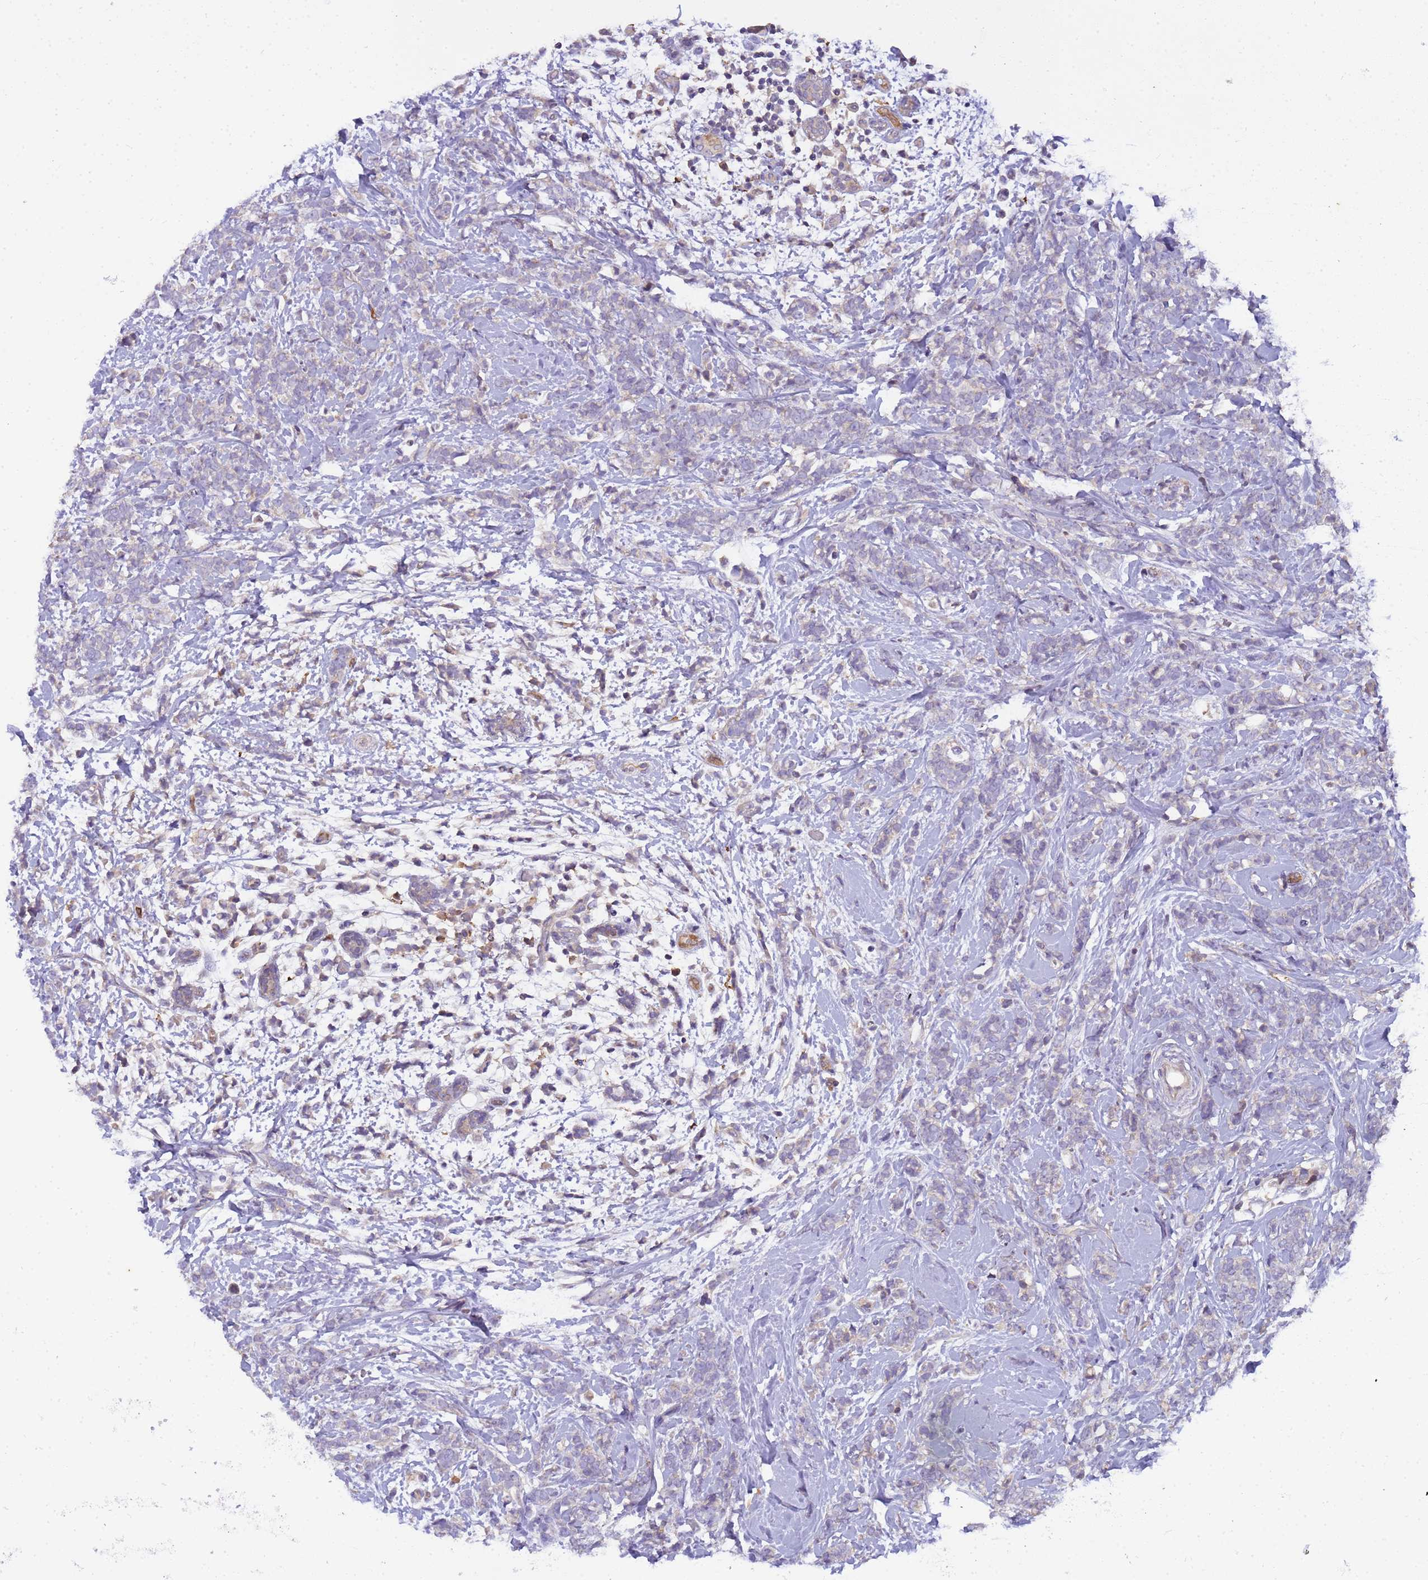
{"staining": {"intensity": "negative", "quantity": "none", "location": "none"}, "tissue": "breast cancer", "cell_type": "Tumor cells", "image_type": "cancer", "snomed": [{"axis": "morphology", "description": "Lobular carcinoma"}, {"axis": "topography", "description": "Breast"}], "caption": "Immunohistochemistry histopathology image of neoplastic tissue: lobular carcinoma (breast) stained with DAB demonstrates no significant protein staining in tumor cells.", "gene": "PLCXD3", "patient": {"sex": "female", "age": 58}}